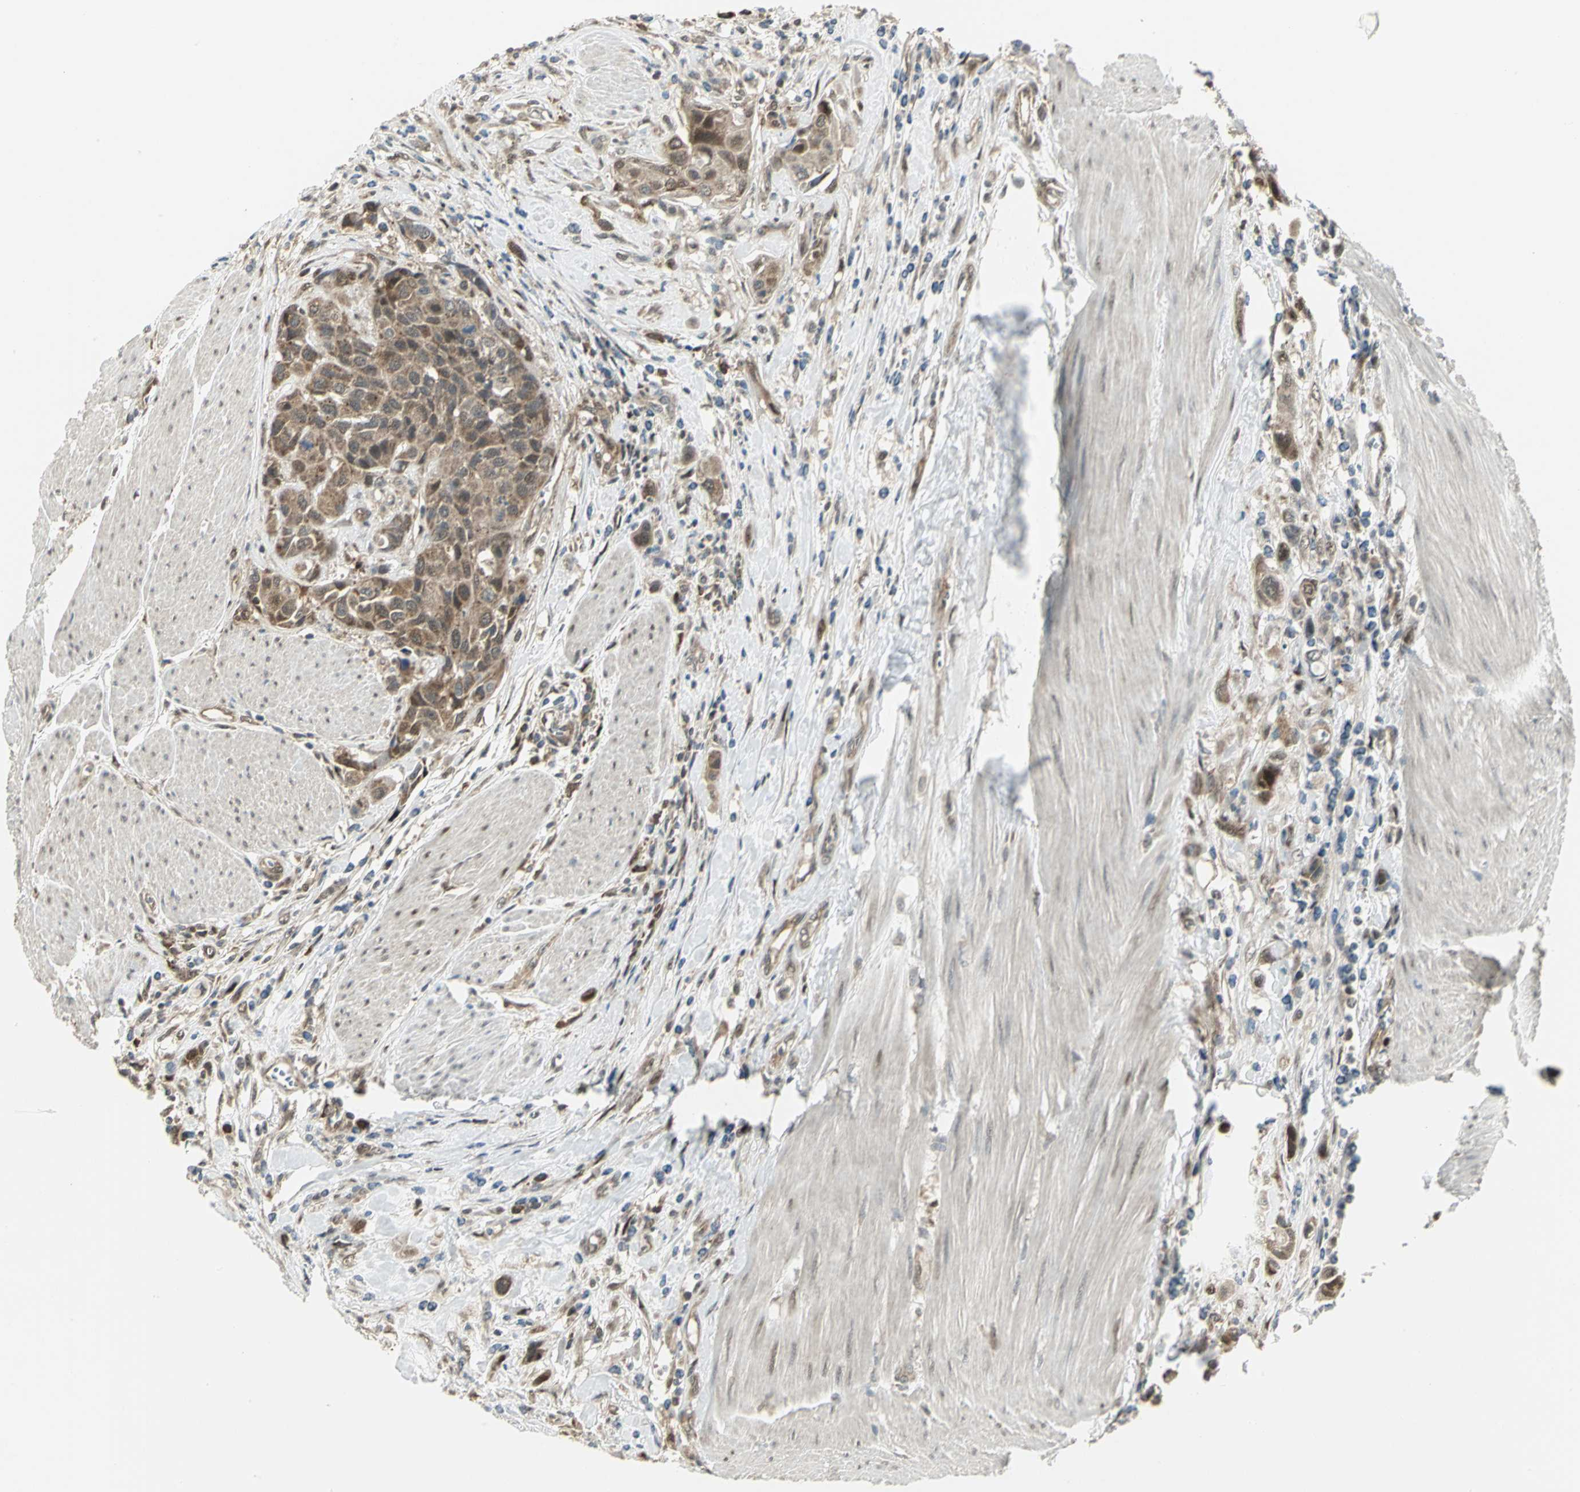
{"staining": {"intensity": "moderate", "quantity": ">75%", "location": "cytoplasmic/membranous"}, "tissue": "urothelial cancer", "cell_type": "Tumor cells", "image_type": "cancer", "snomed": [{"axis": "morphology", "description": "Urothelial carcinoma, High grade"}, {"axis": "topography", "description": "Urinary bladder"}], "caption": "Human urothelial carcinoma (high-grade) stained for a protein (brown) exhibits moderate cytoplasmic/membranous positive staining in about >75% of tumor cells.", "gene": "PSMC4", "patient": {"sex": "male", "age": 50}}